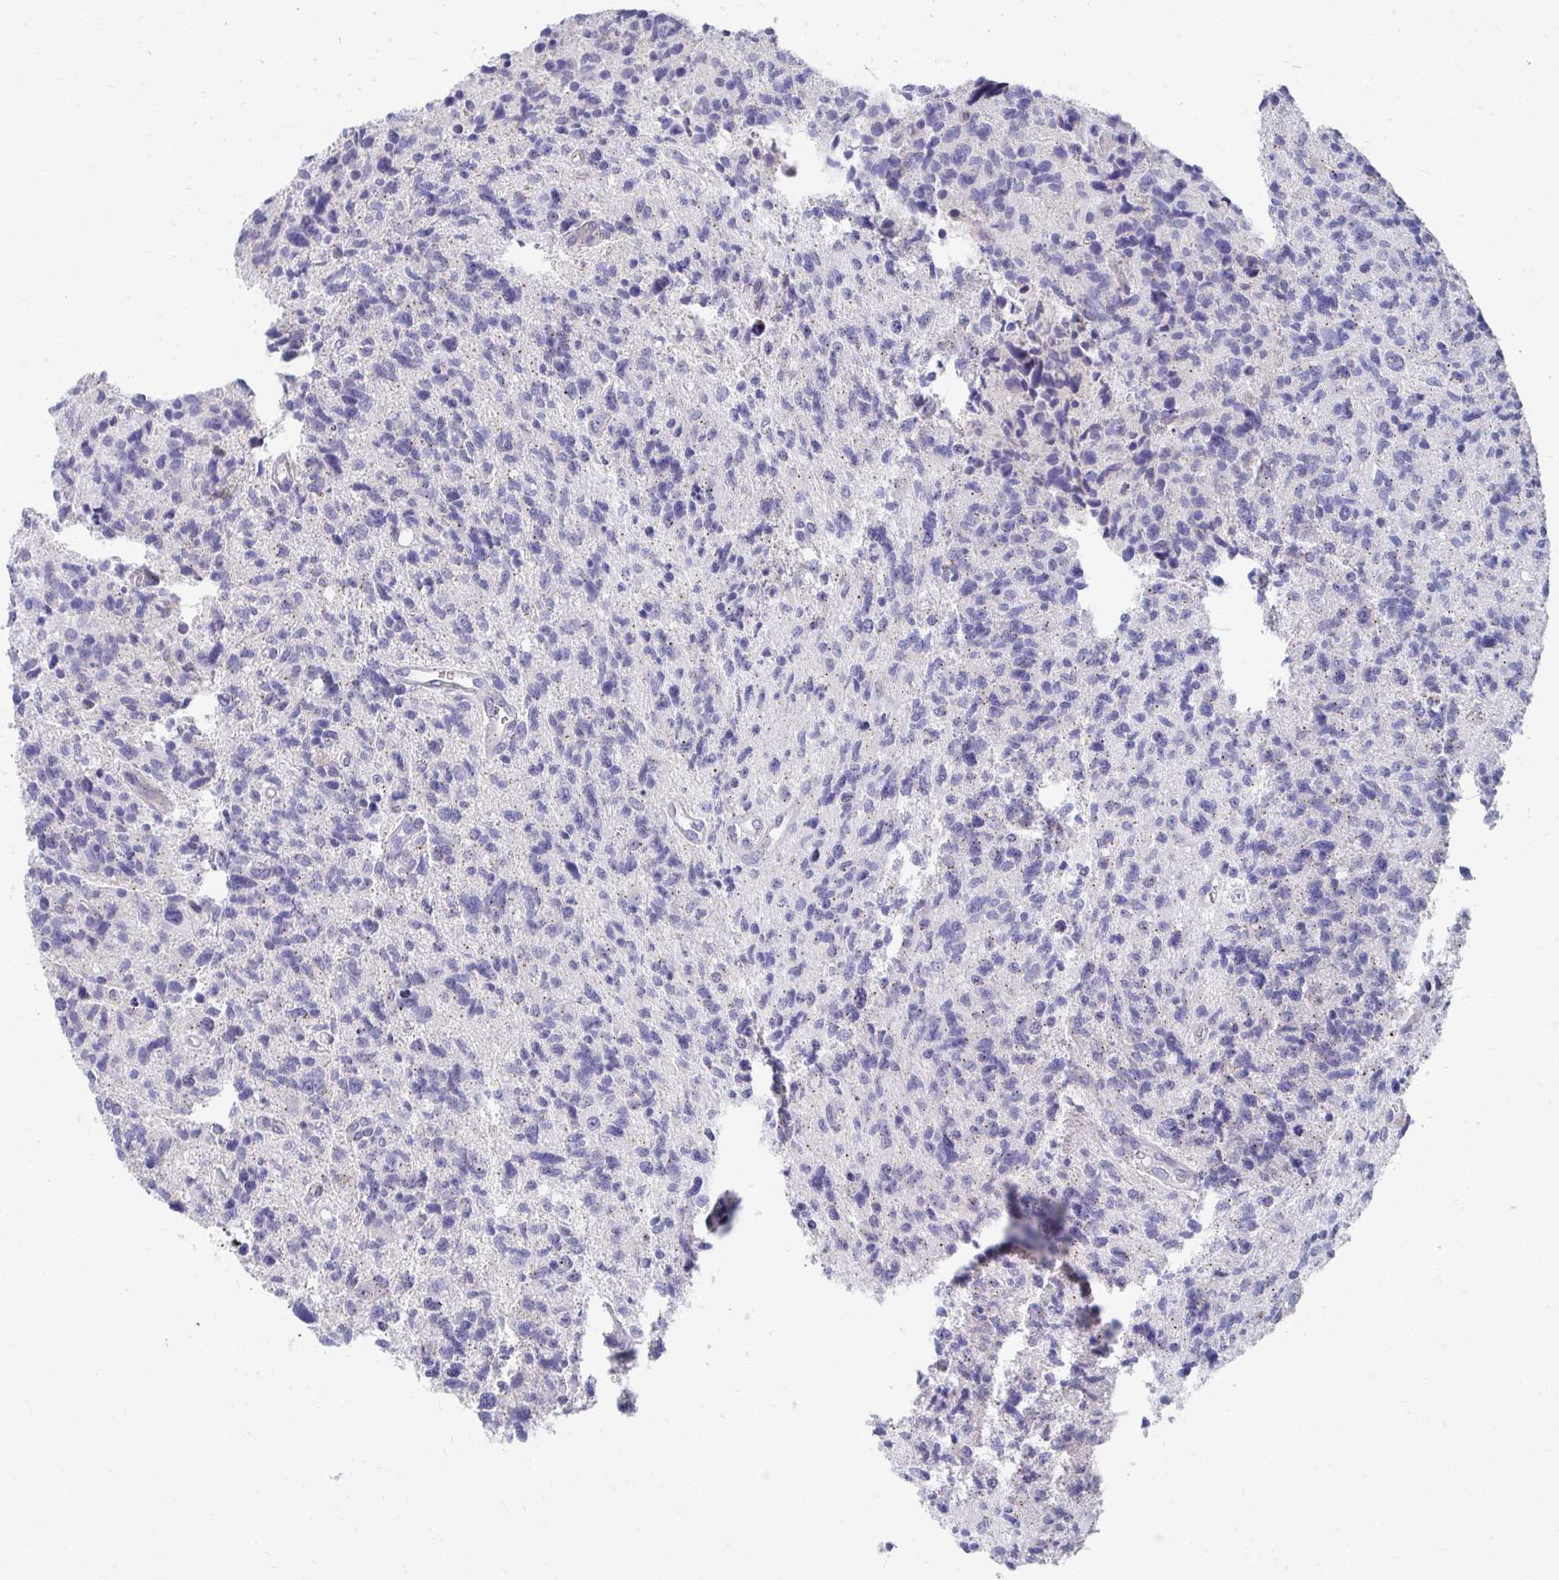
{"staining": {"intensity": "negative", "quantity": "none", "location": "none"}, "tissue": "glioma", "cell_type": "Tumor cells", "image_type": "cancer", "snomed": [{"axis": "morphology", "description": "Glioma, malignant, High grade"}, {"axis": "topography", "description": "Brain"}], "caption": "The IHC image has no significant positivity in tumor cells of high-grade glioma (malignant) tissue. (Brightfield microscopy of DAB IHC at high magnification).", "gene": "TMPRSS2", "patient": {"sex": "male", "age": 29}}